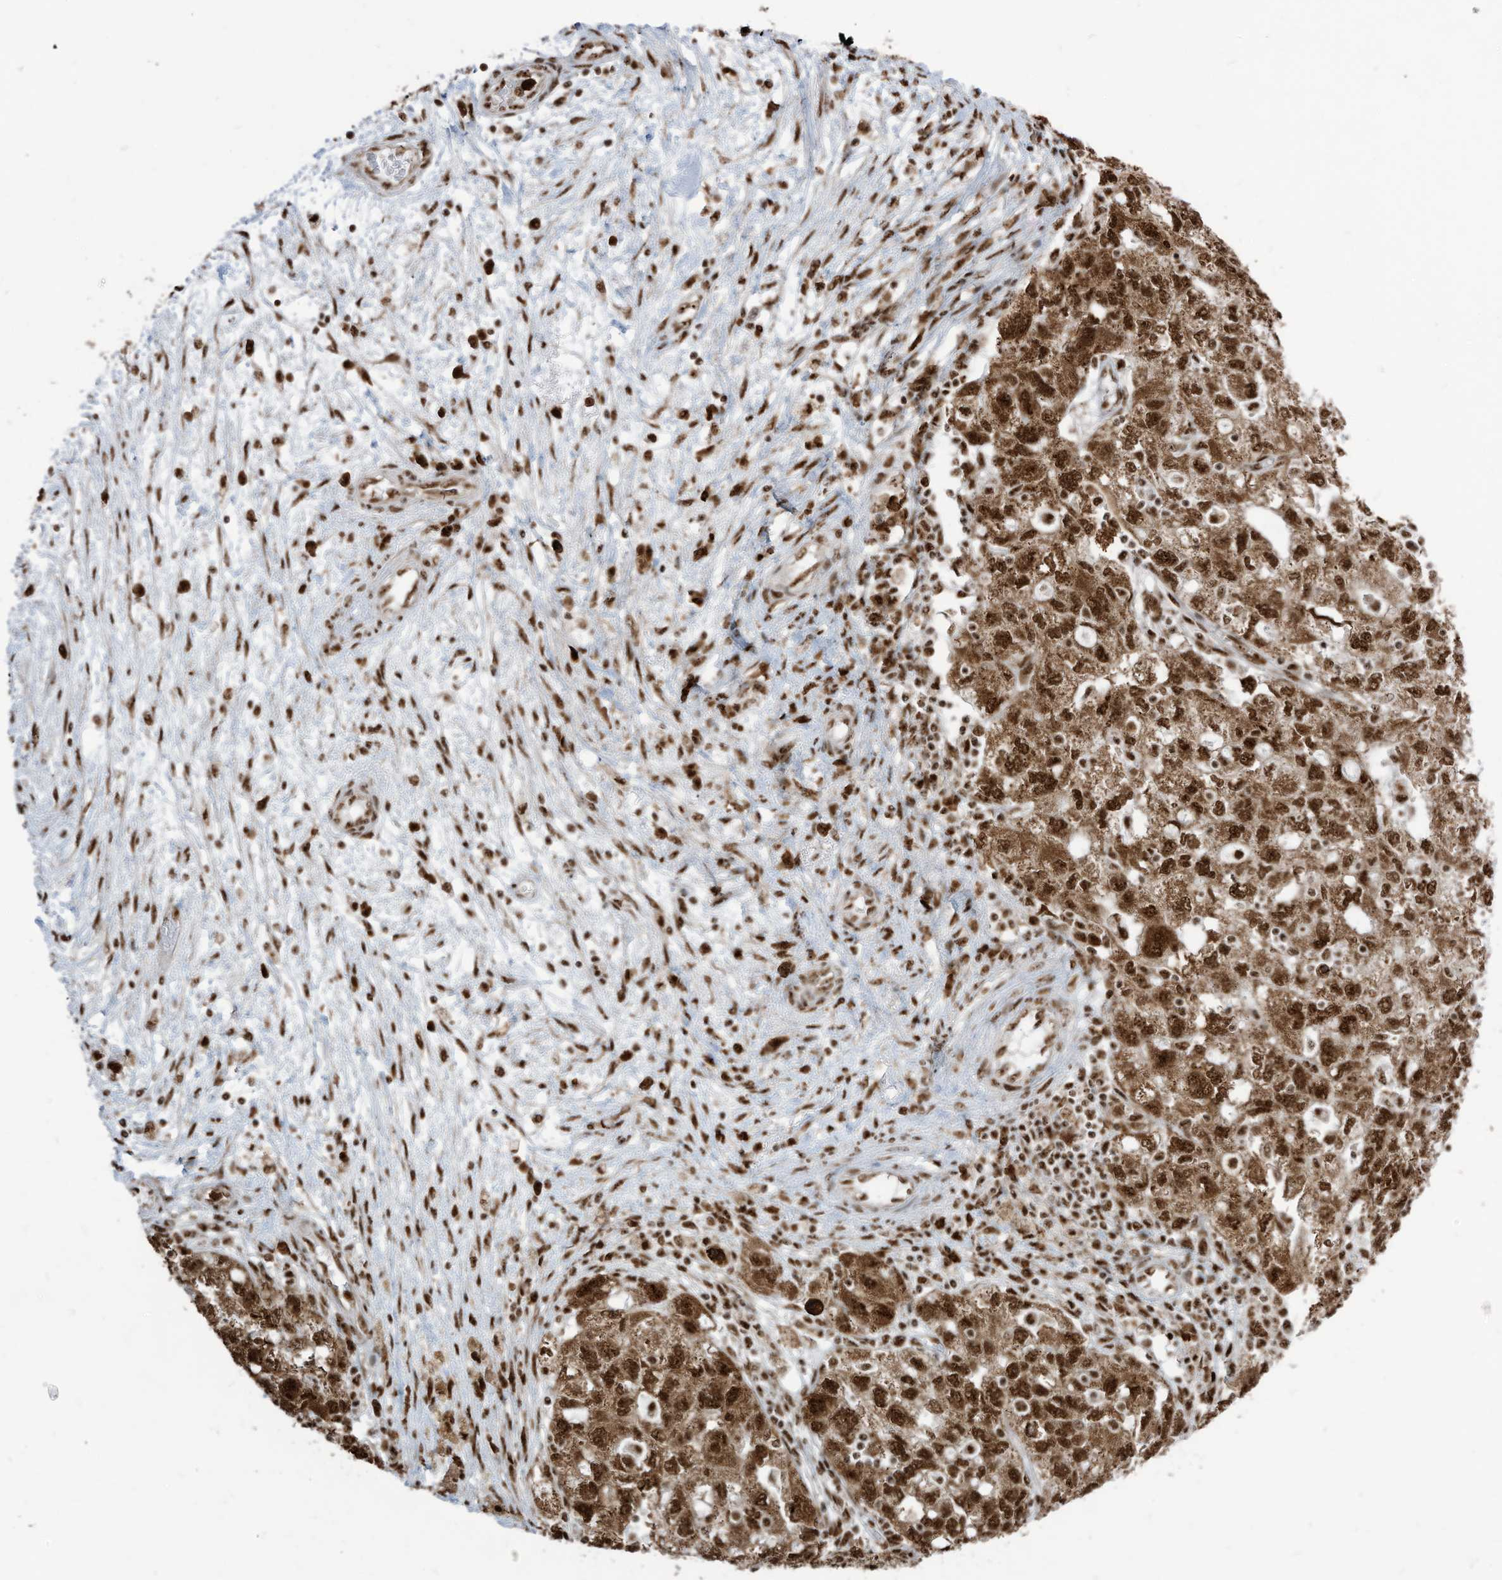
{"staining": {"intensity": "strong", "quantity": ">75%", "location": "cytoplasmic/membranous,nuclear"}, "tissue": "ovarian cancer", "cell_type": "Tumor cells", "image_type": "cancer", "snomed": [{"axis": "morphology", "description": "Carcinoma, NOS"}, {"axis": "morphology", "description": "Cystadenocarcinoma, serous, NOS"}, {"axis": "topography", "description": "Ovary"}], "caption": "Brown immunohistochemical staining in human ovarian cancer (serous cystadenocarcinoma) demonstrates strong cytoplasmic/membranous and nuclear staining in about >75% of tumor cells.", "gene": "LBH", "patient": {"sex": "female", "age": 69}}